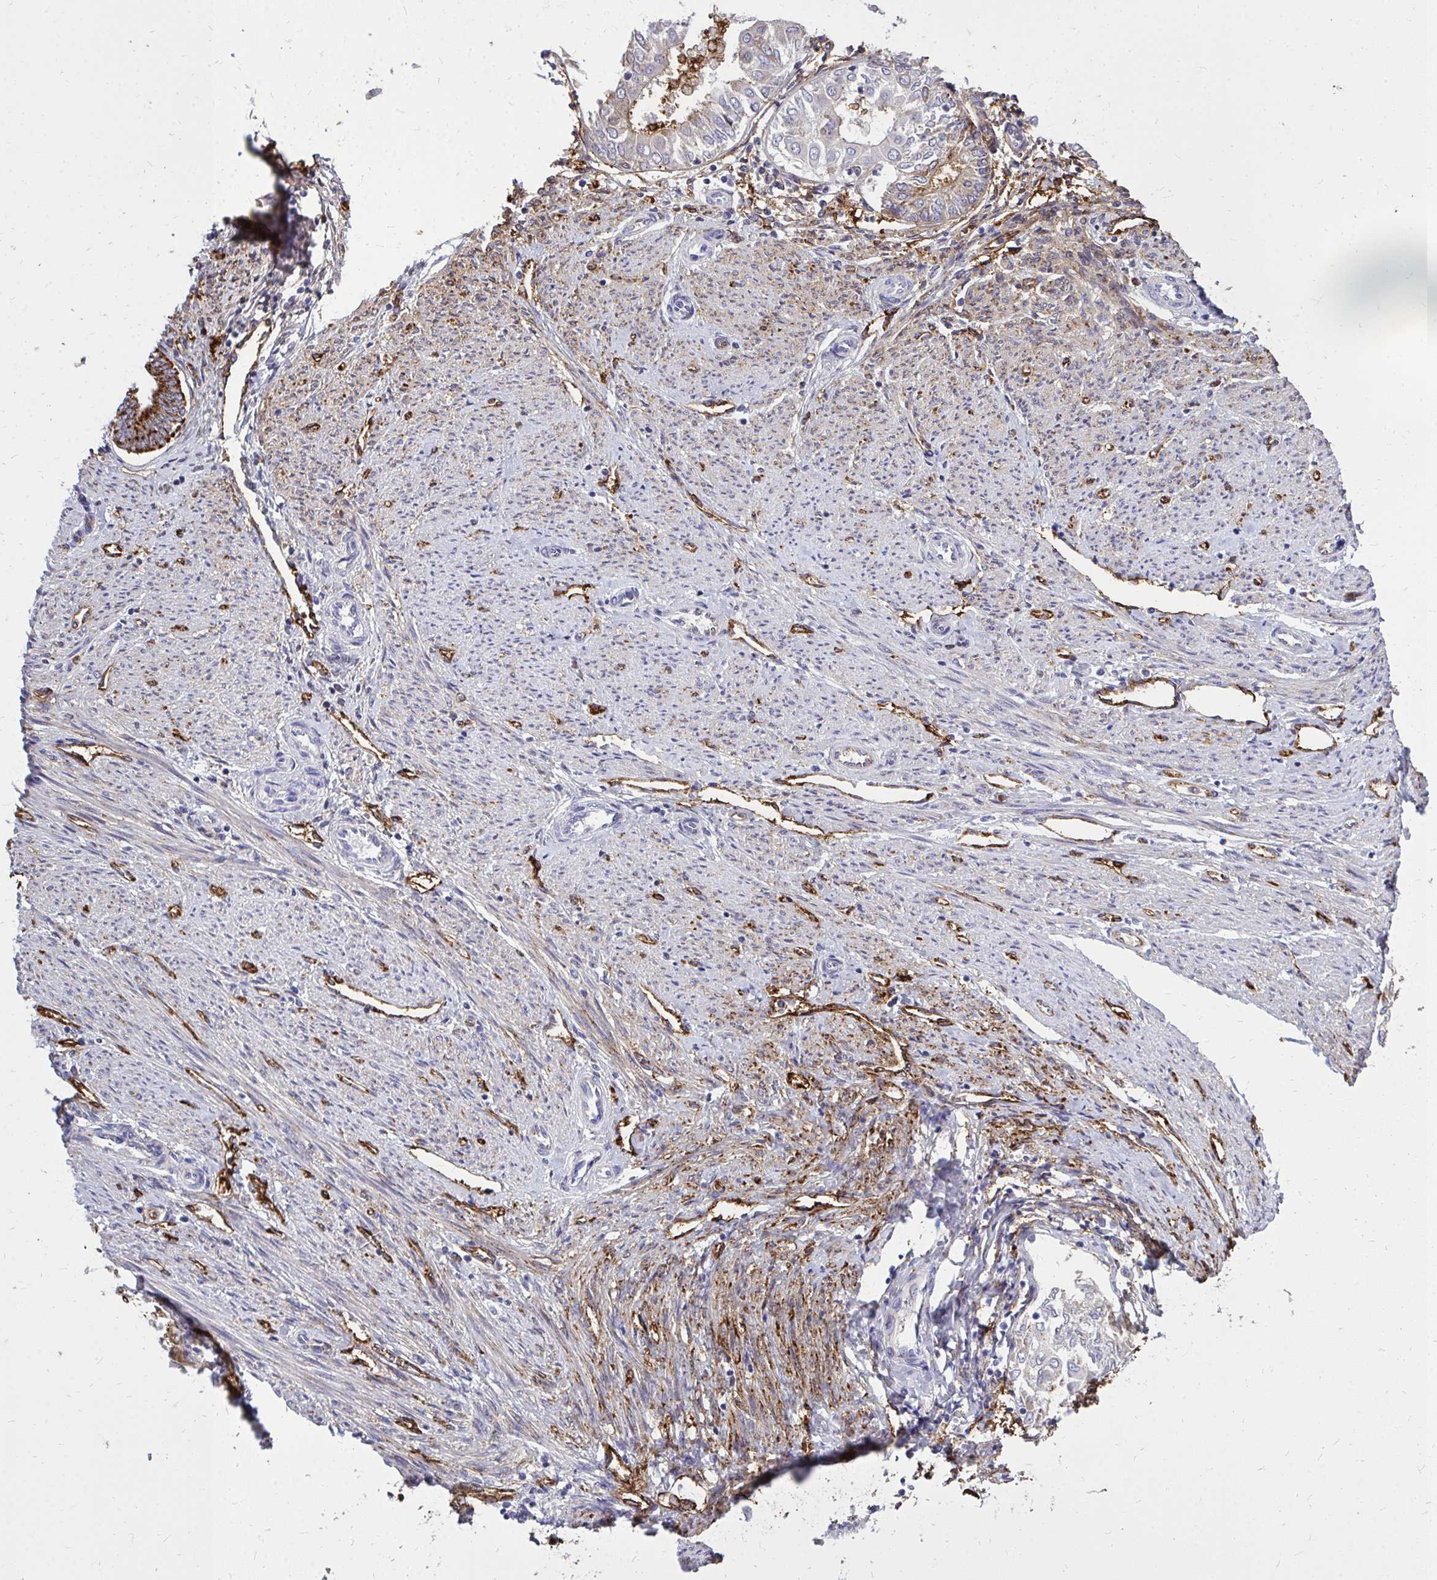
{"staining": {"intensity": "negative", "quantity": "none", "location": "none"}, "tissue": "endometrial cancer", "cell_type": "Tumor cells", "image_type": "cancer", "snomed": [{"axis": "morphology", "description": "Adenocarcinoma, NOS"}, {"axis": "topography", "description": "Endometrium"}], "caption": "Immunohistochemical staining of endometrial cancer (adenocarcinoma) displays no significant expression in tumor cells.", "gene": "MARCKSL1", "patient": {"sex": "female", "age": 68}}